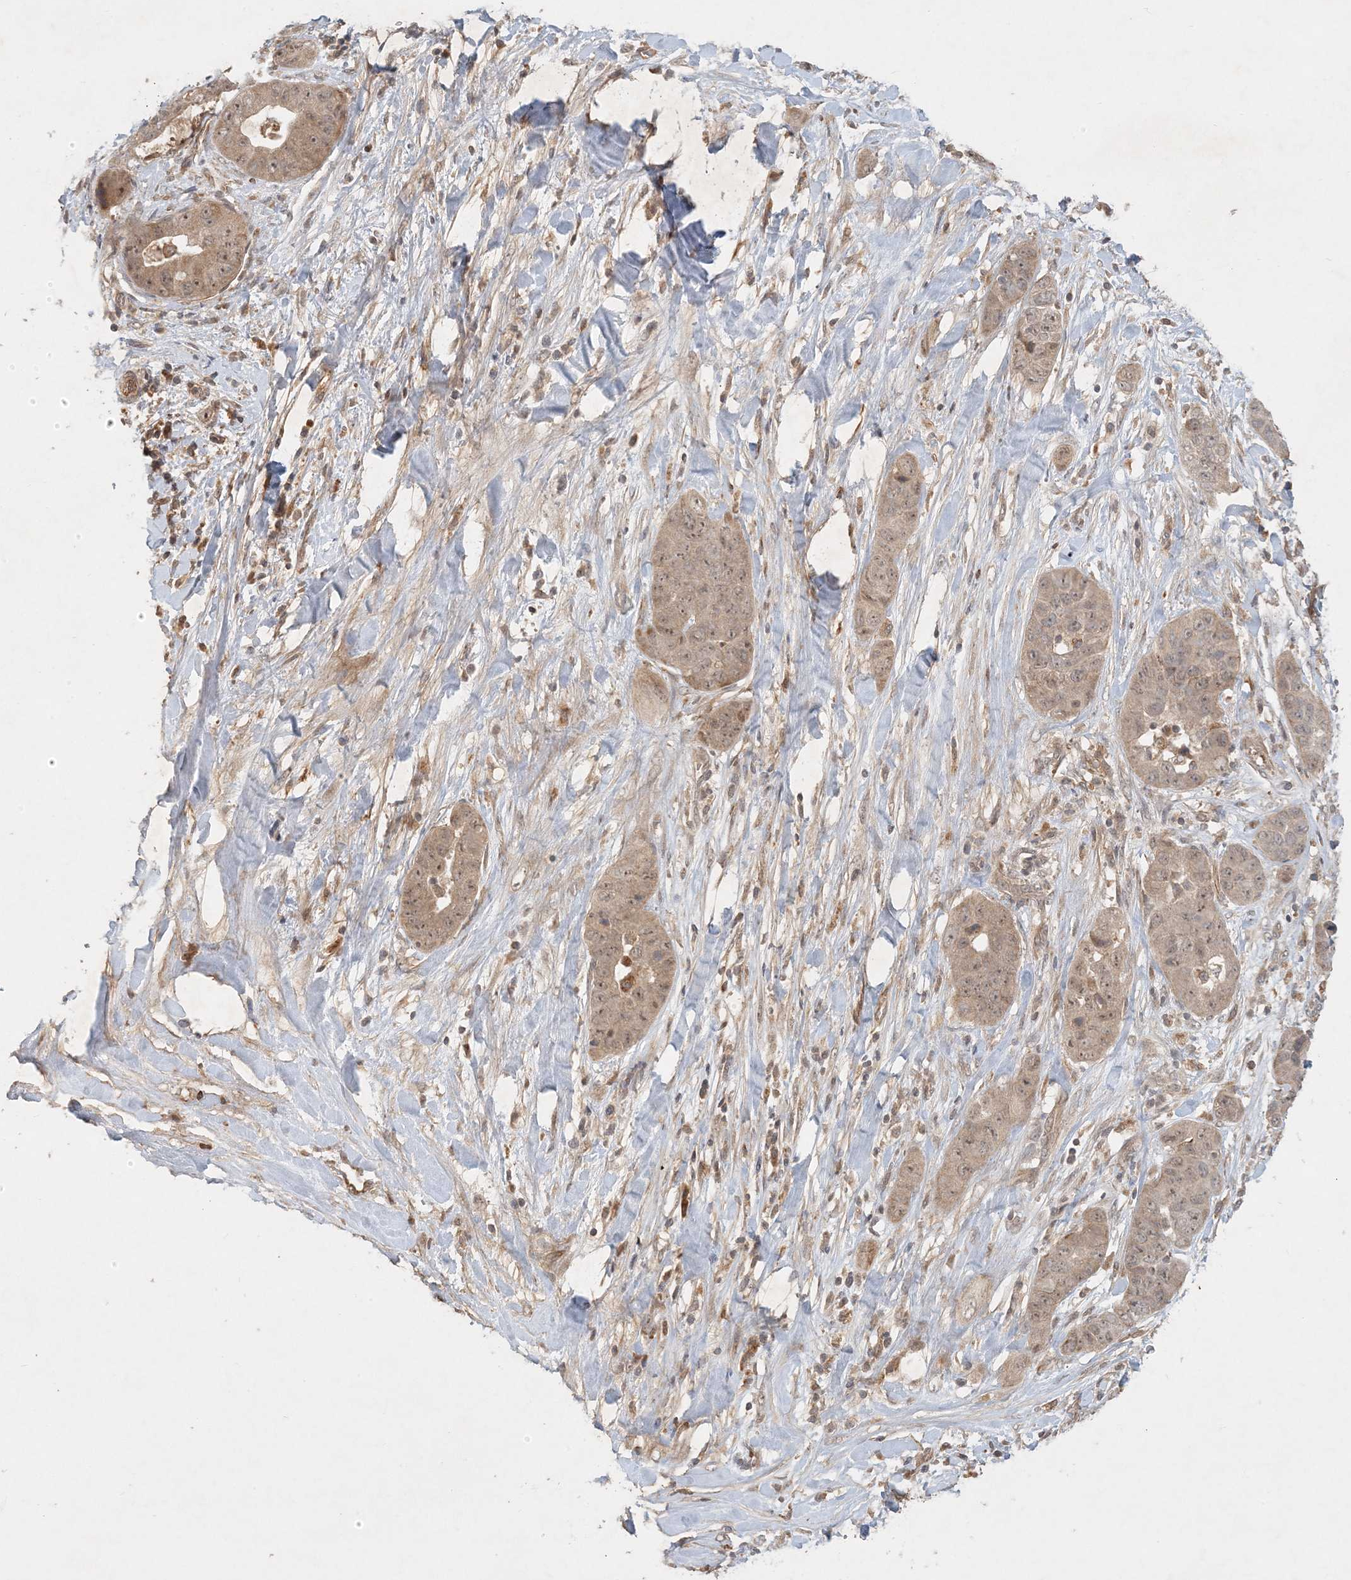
{"staining": {"intensity": "moderate", "quantity": ">75%", "location": "cytoplasmic/membranous,nuclear"}, "tissue": "liver cancer", "cell_type": "Tumor cells", "image_type": "cancer", "snomed": [{"axis": "morphology", "description": "Cholangiocarcinoma"}, {"axis": "topography", "description": "Liver"}], "caption": "This micrograph displays immunohistochemistry (IHC) staining of human liver cholangiocarcinoma, with medium moderate cytoplasmic/membranous and nuclear staining in about >75% of tumor cells.", "gene": "ZCCHC4", "patient": {"sex": "female", "age": 52}}